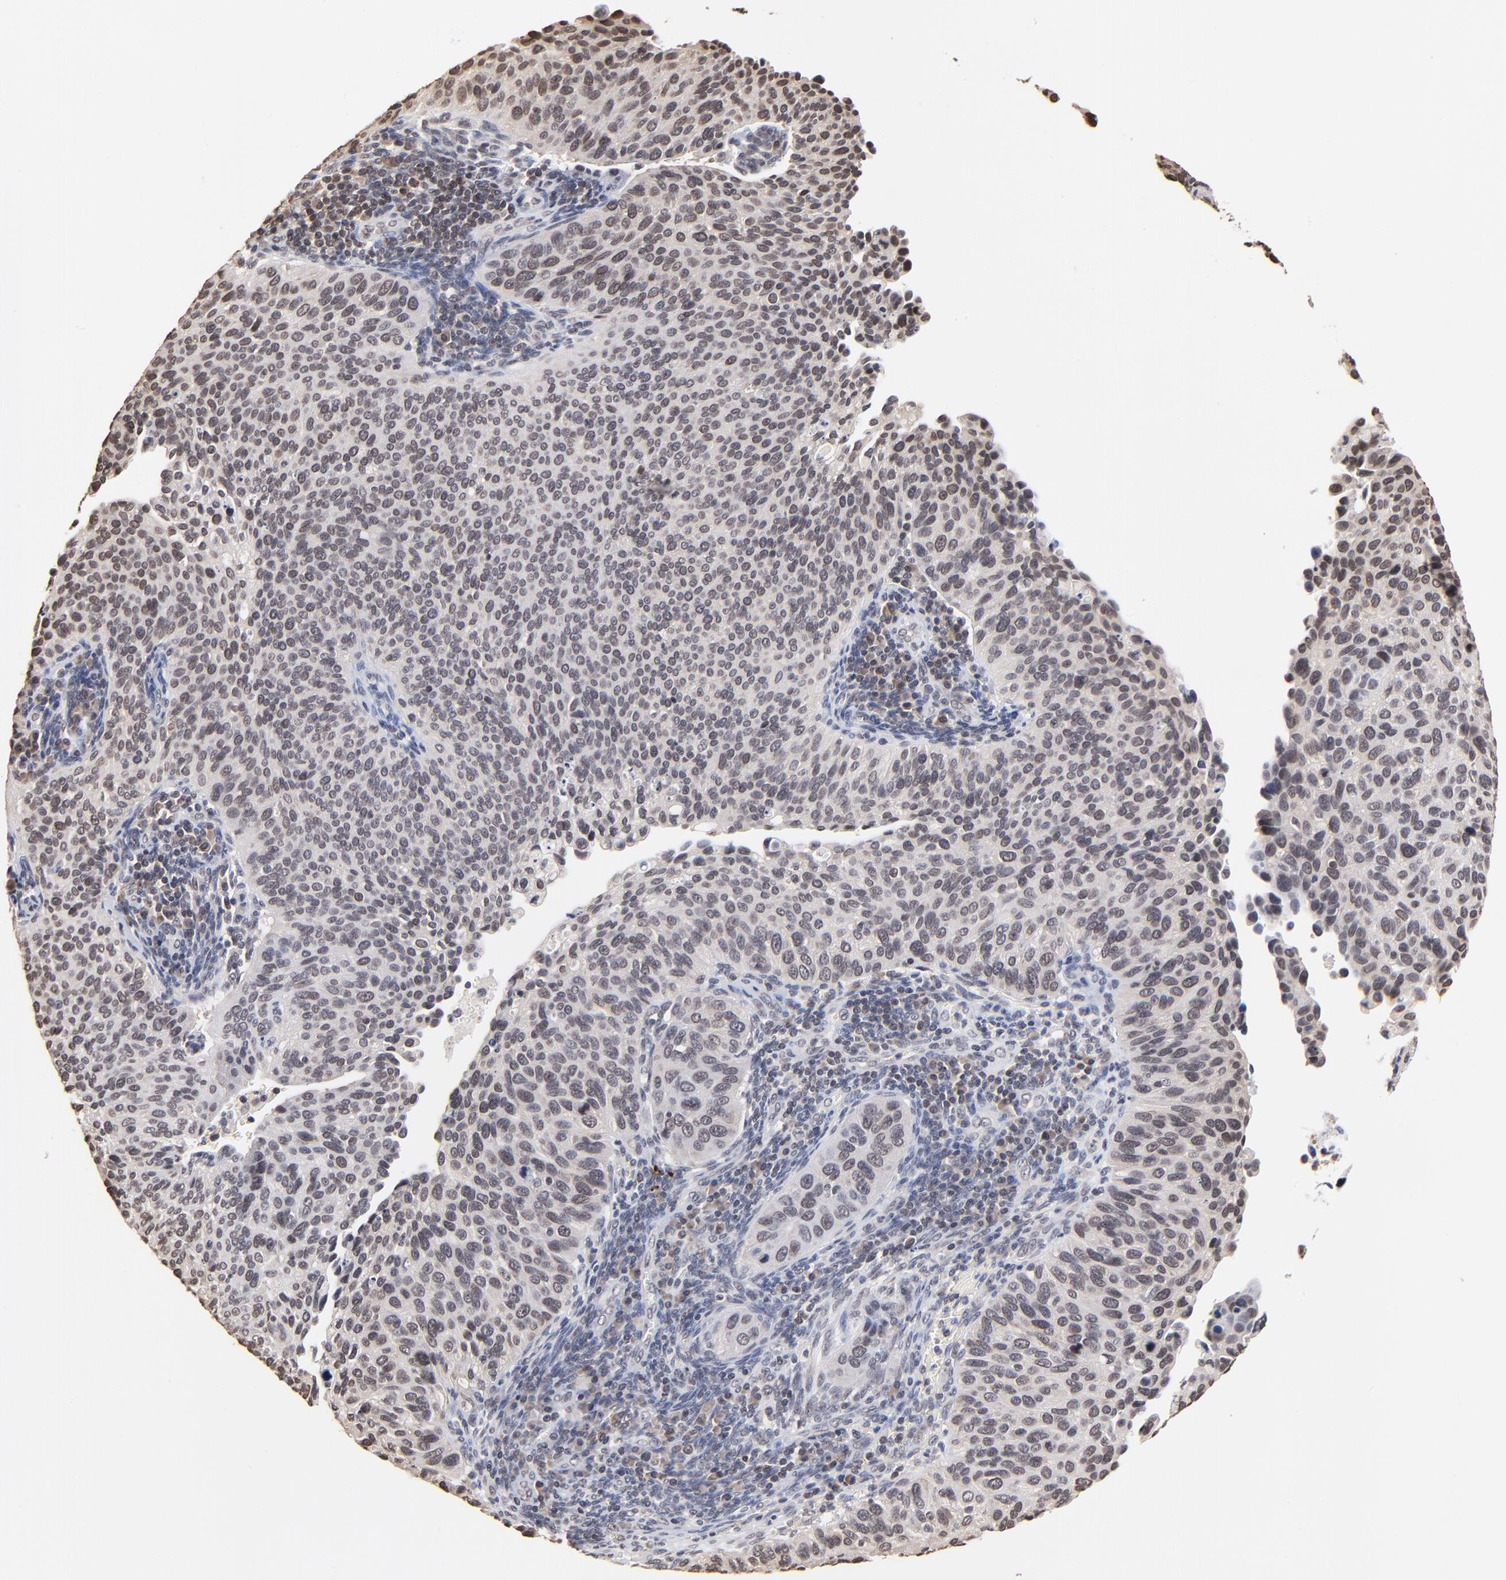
{"staining": {"intensity": "weak", "quantity": ">75%", "location": "nuclear"}, "tissue": "cervical cancer", "cell_type": "Tumor cells", "image_type": "cancer", "snomed": [{"axis": "morphology", "description": "Adenocarcinoma, NOS"}, {"axis": "topography", "description": "Cervix"}], "caption": "Protein analysis of cervical cancer (adenocarcinoma) tissue shows weak nuclear expression in about >75% of tumor cells.", "gene": "BRPF1", "patient": {"sex": "female", "age": 29}}